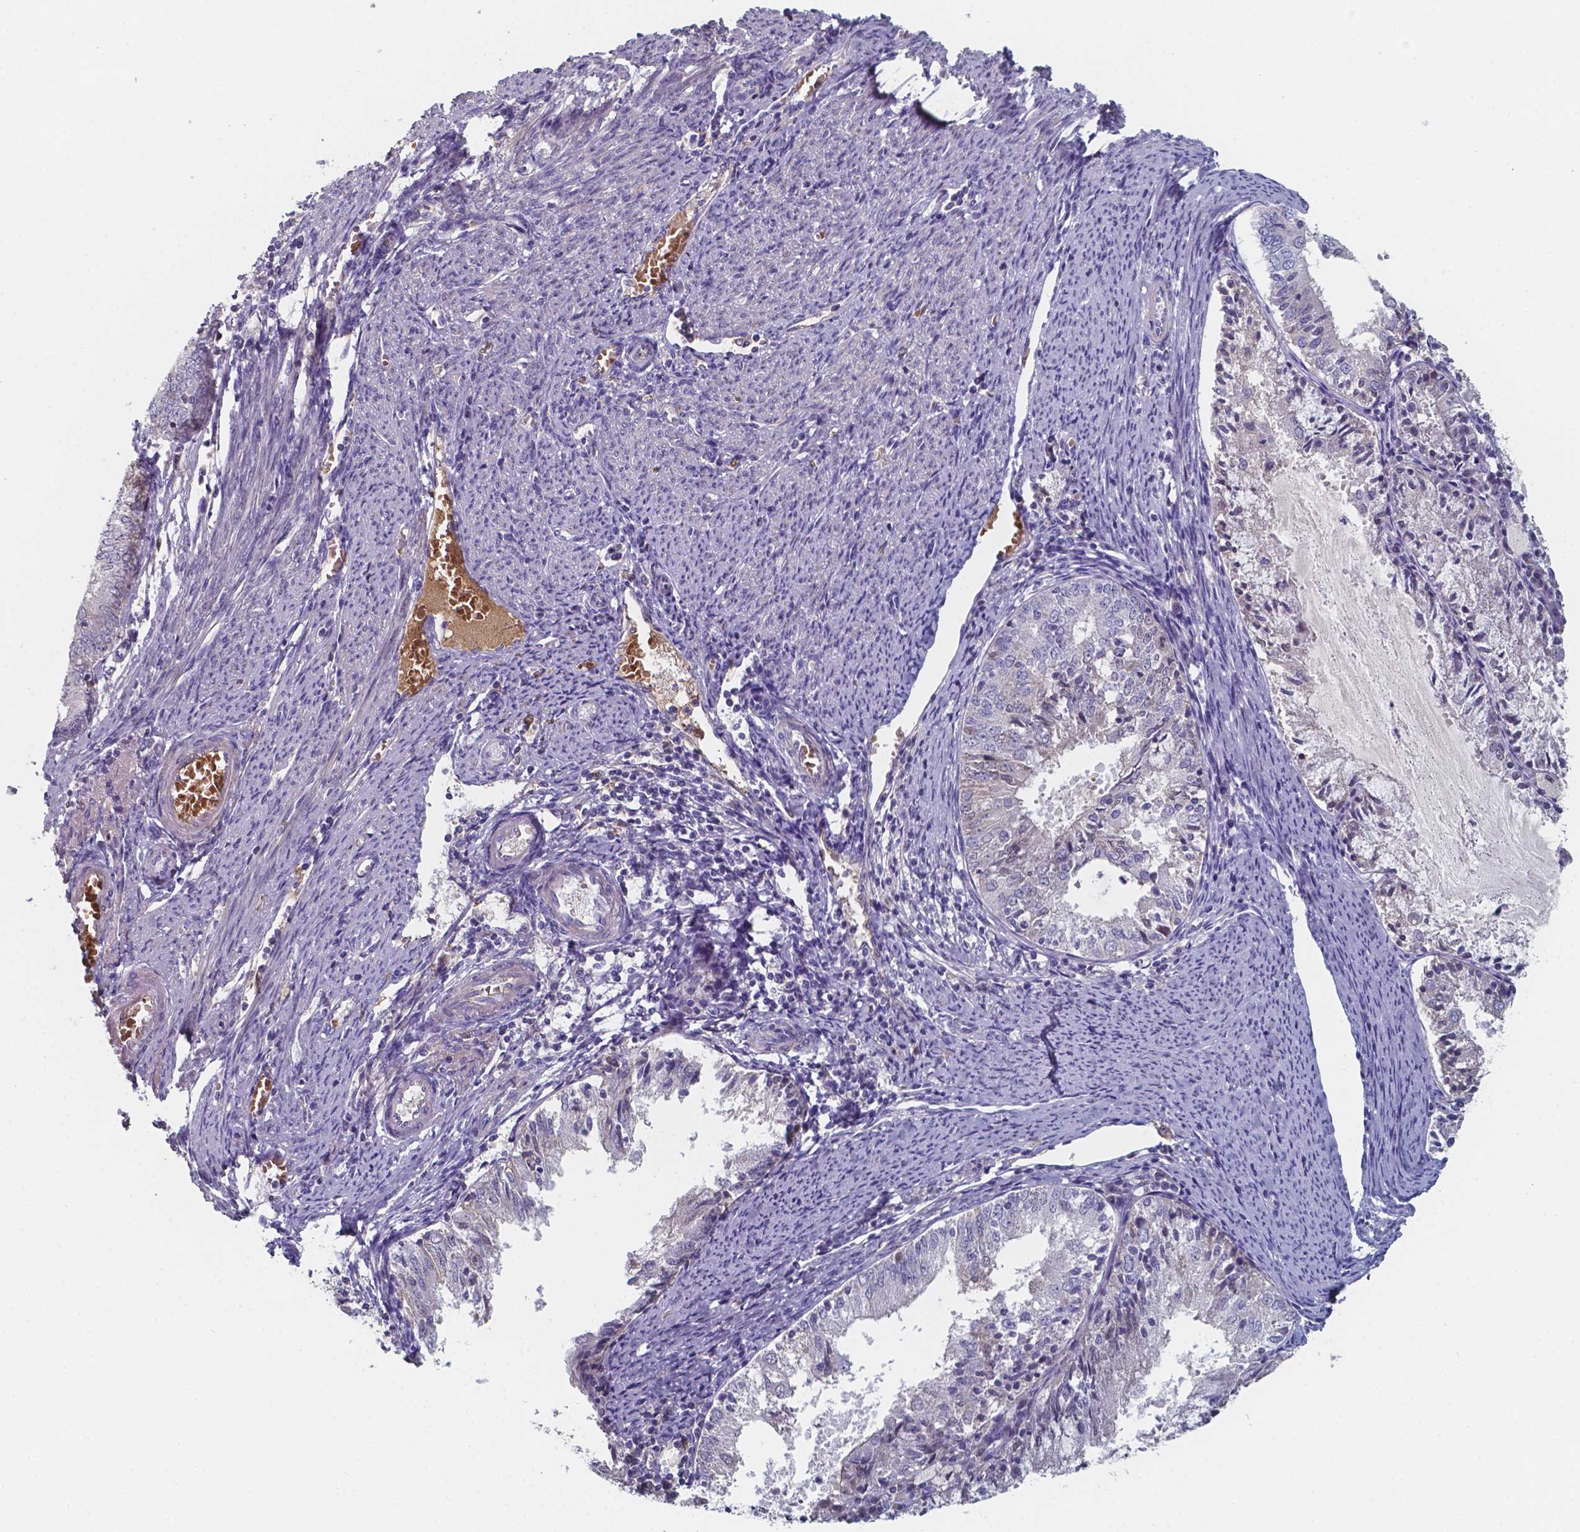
{"staining": {"intensity": "negative", "quantity": "none", "location": "none"}, "tissue": "endometrial cancer", "cell_type": "Tumor cells", "image_type": "cancer", "snomed": [{"axis": "morphology", "description": "Adenocarcinoma, NOS"}, {"axis": "topography", "description": "Endometrium"}], "caption": "This is an IHC micrograph of endometrial cancer (adenocarcinoma). There is no positivity in tumor cells.", "gene": "BTBD17", "patient": {"sex": "female", "age": 57}}